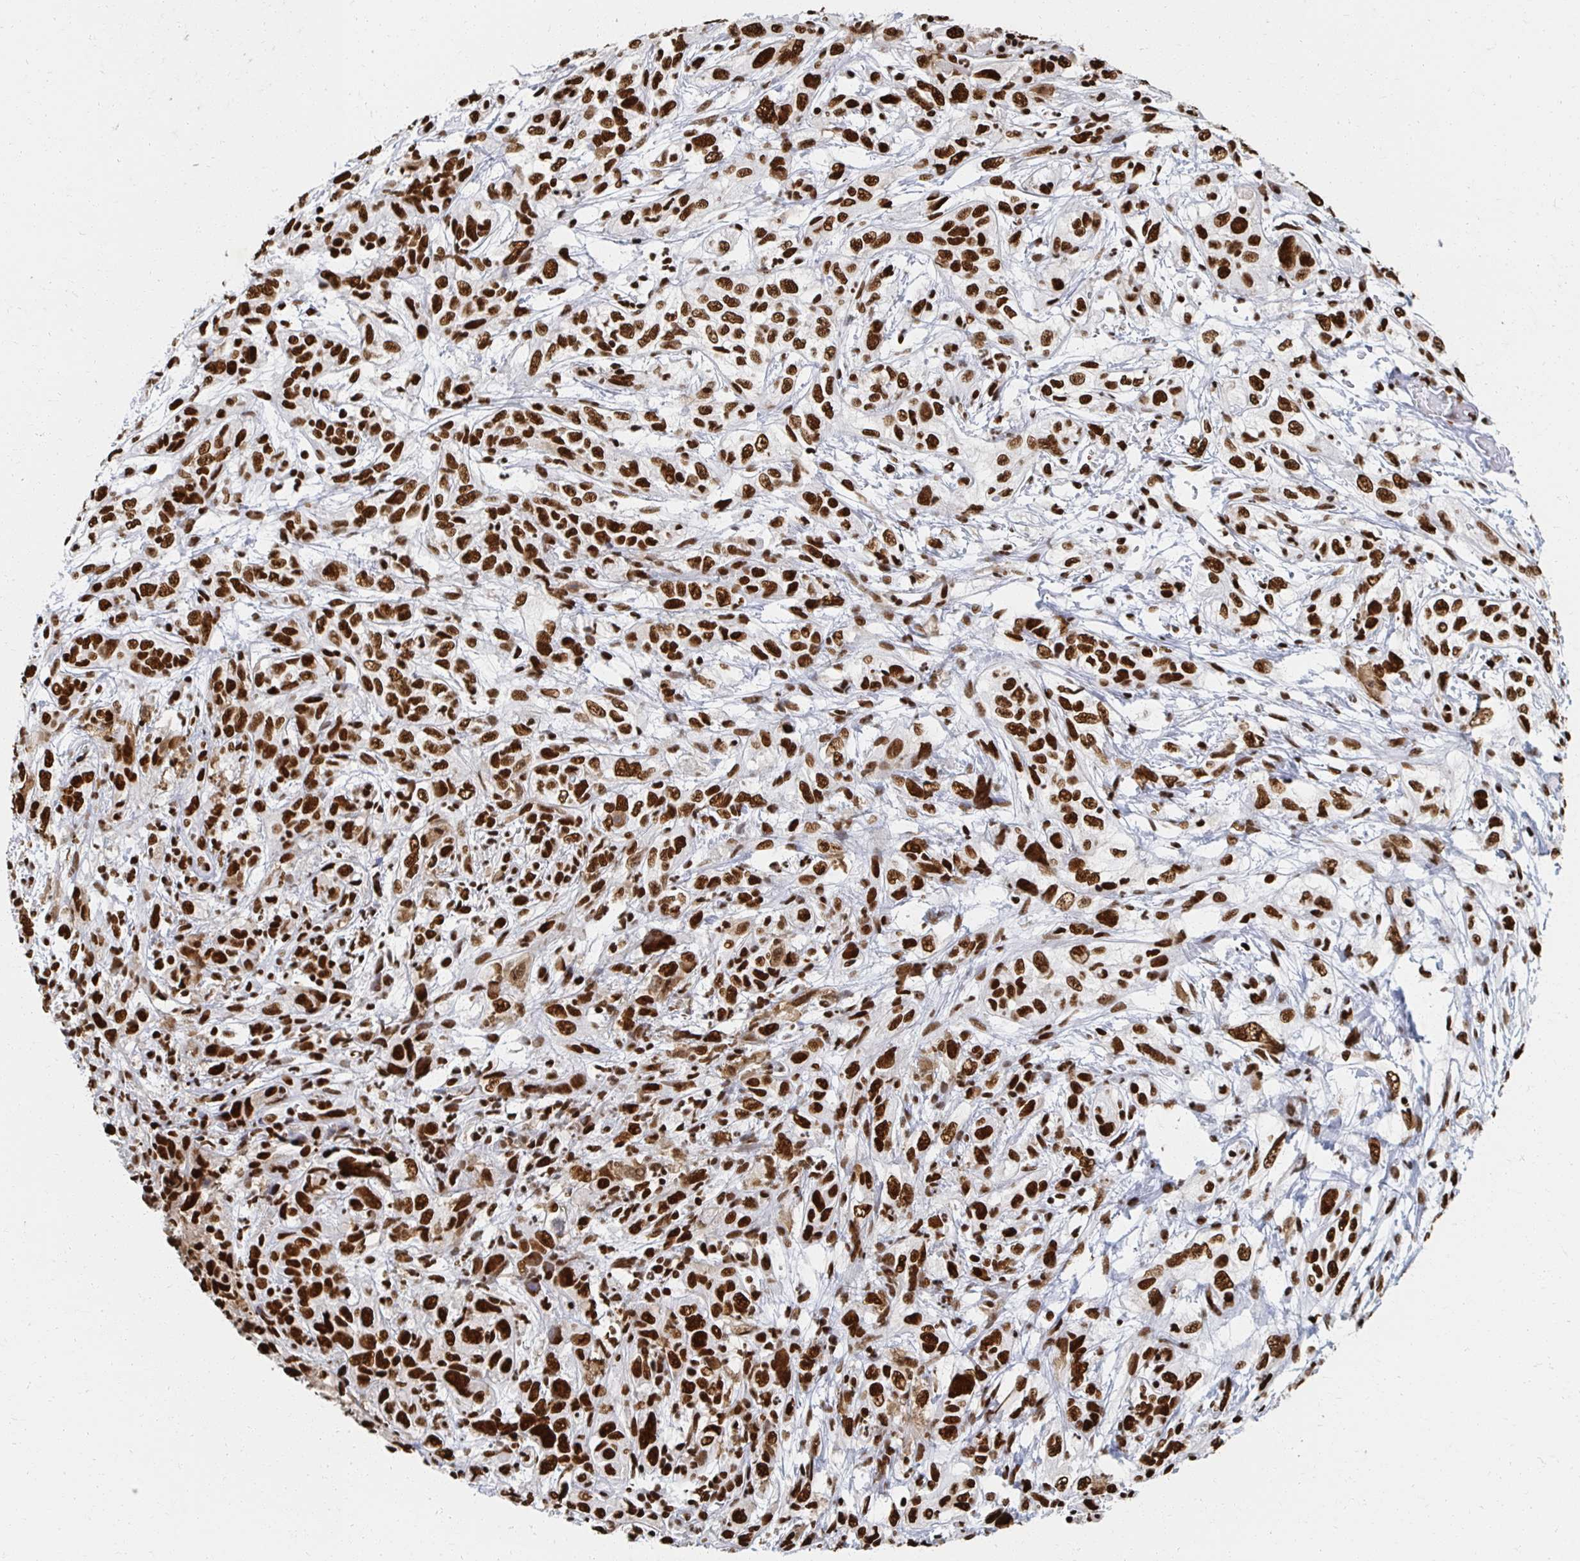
{"staining": {"intensity": "strong", "quantity": ">75%", "location": "nuclear"}, "tissue": "cervical cancer", "cell_type": "Tumor cells", "image_type": "cancer", "snomed": [{"axis": "morphology", "description": "Adenocarcinoma, NOS"}, {"axis": "topography", "description": "Cervix"}], "caption": "Human adenocarcinoma (cervical) stained with a brown dye demonstrates strong nuclear positive expression in approximately >75% of tumor cells.", "gene": "RBBP7", "patient": {"sex": "female", "age": 40}}